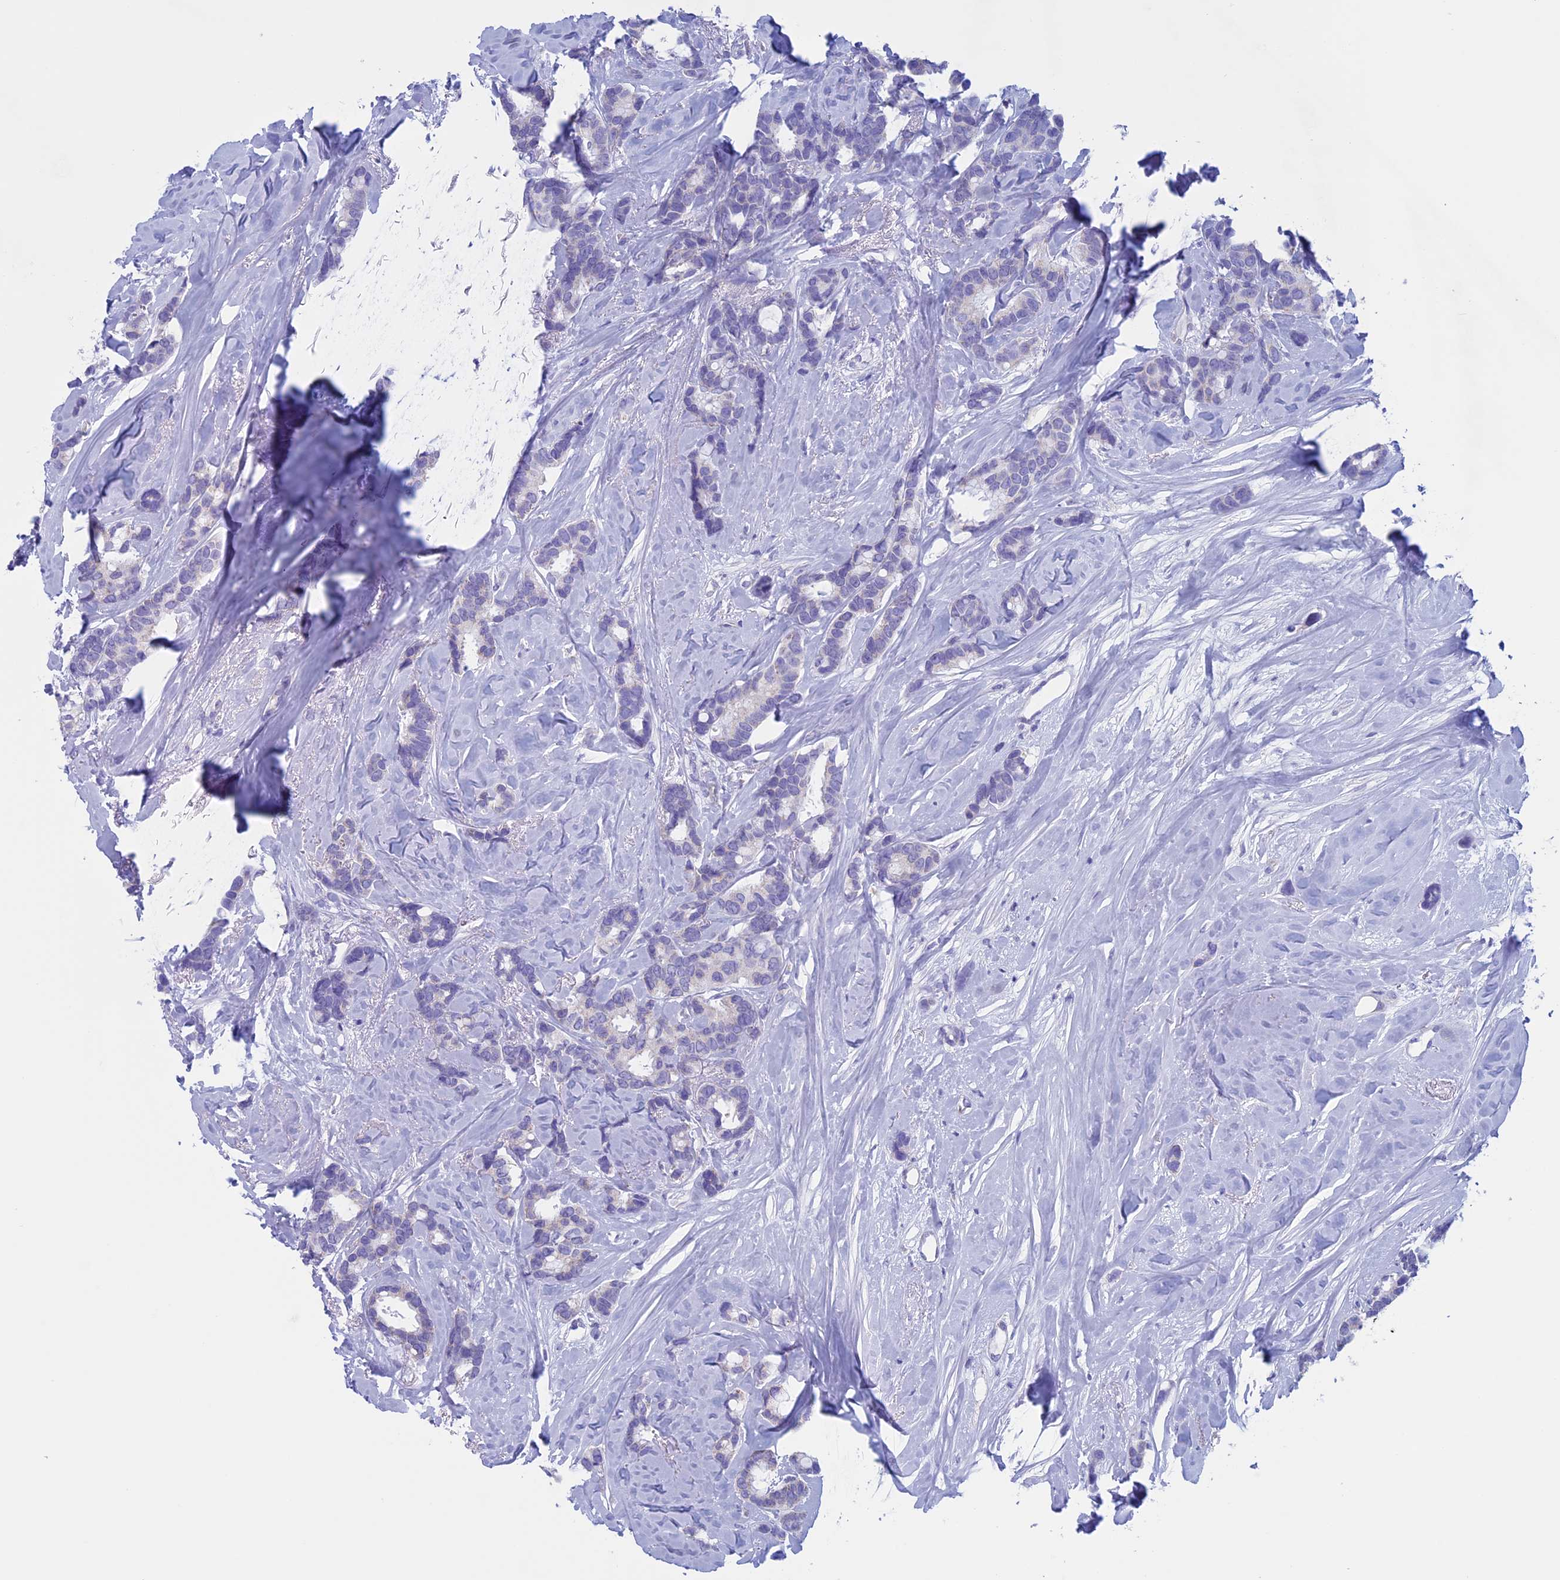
{"staining": {"intensity": "negative", "quantity": "none", "location": "none"}, "tissue": "breast cancer", "cell_type": "Tumor cells", "image_type": "cancer", "snomed": [{"axis": "morphology", "description": "Duct carcinoma"}, {"axis": "topography", "description": "Breast"}], "caption": "Image shows no protein positivity in tumor cells of intraductal carcinoma (breast) tissue.", "gene": "NDUFB9", "patient": {"sex": "female", "age": 87}}